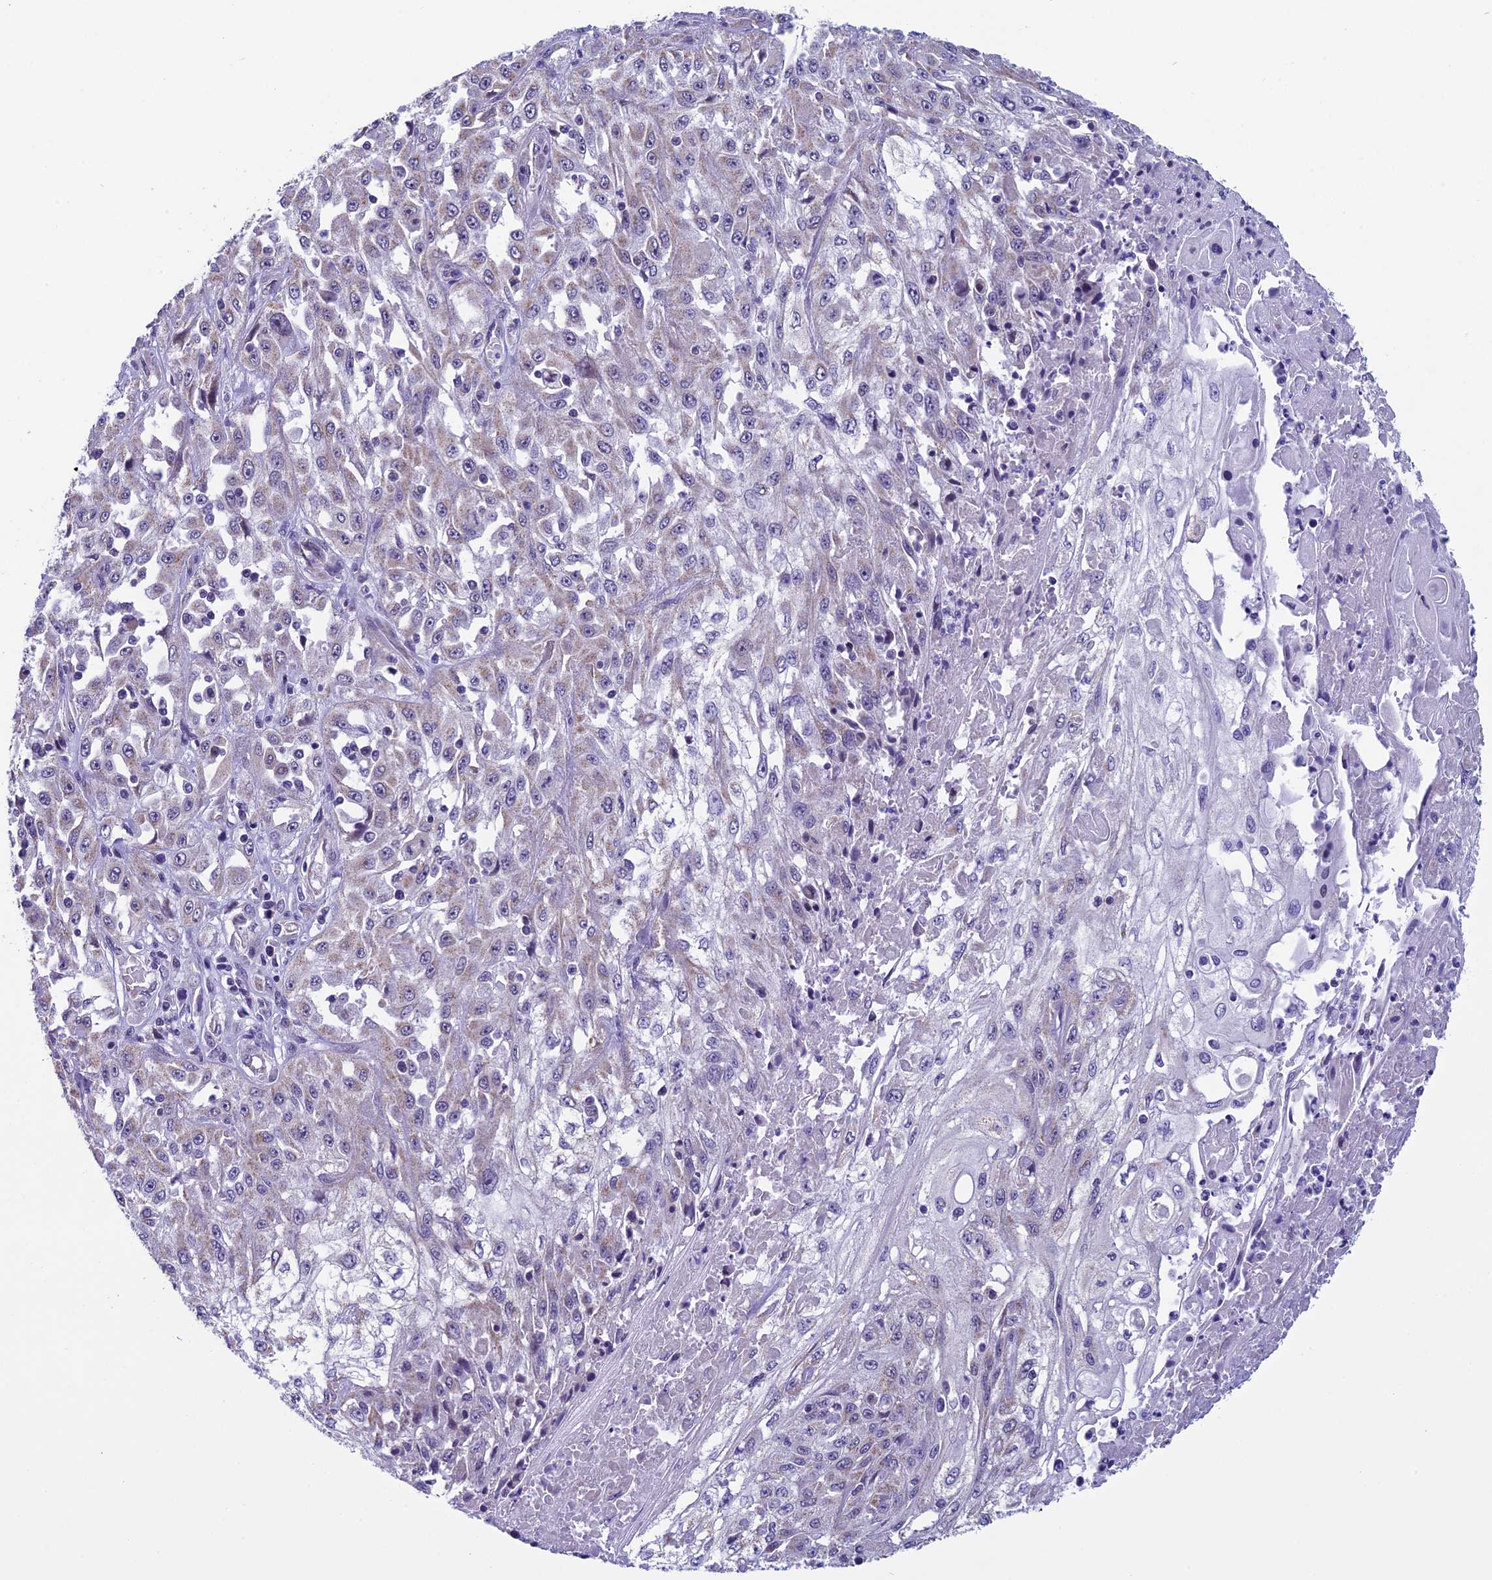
{"staining": {"intensity": "weak", "quantity": "<25%", "location": "cytoplasmic/membranous"}, "tissue": "skin cancer", "cell_type": "Tumor cells", "image_type": "cancer", "snomed": [{"axis": "morphology", "description": "Squamous cell carcinoma, NOS"}, {"axis": "morphology", "description": "Squamous cell carcinoma, metastatic, NOS"}, {"axis": "topography", "description": "Skin"}, {"axis": "topography", "description": "Lymph node"}], "caption": "An immunohistochemistry (IHC) photomicrograph of squamous cell carcinoma (skin) is shown. There is no staining in tumor cells of squamous cell carcinoma (skin). (DAB (3,3'-diaminobenzidine) immunohistochemistry (IHC) visualized using brightfield microscopy, high magnification).", "gene": "ZNF317", "patient": {"sex": "male", "age": 75}}